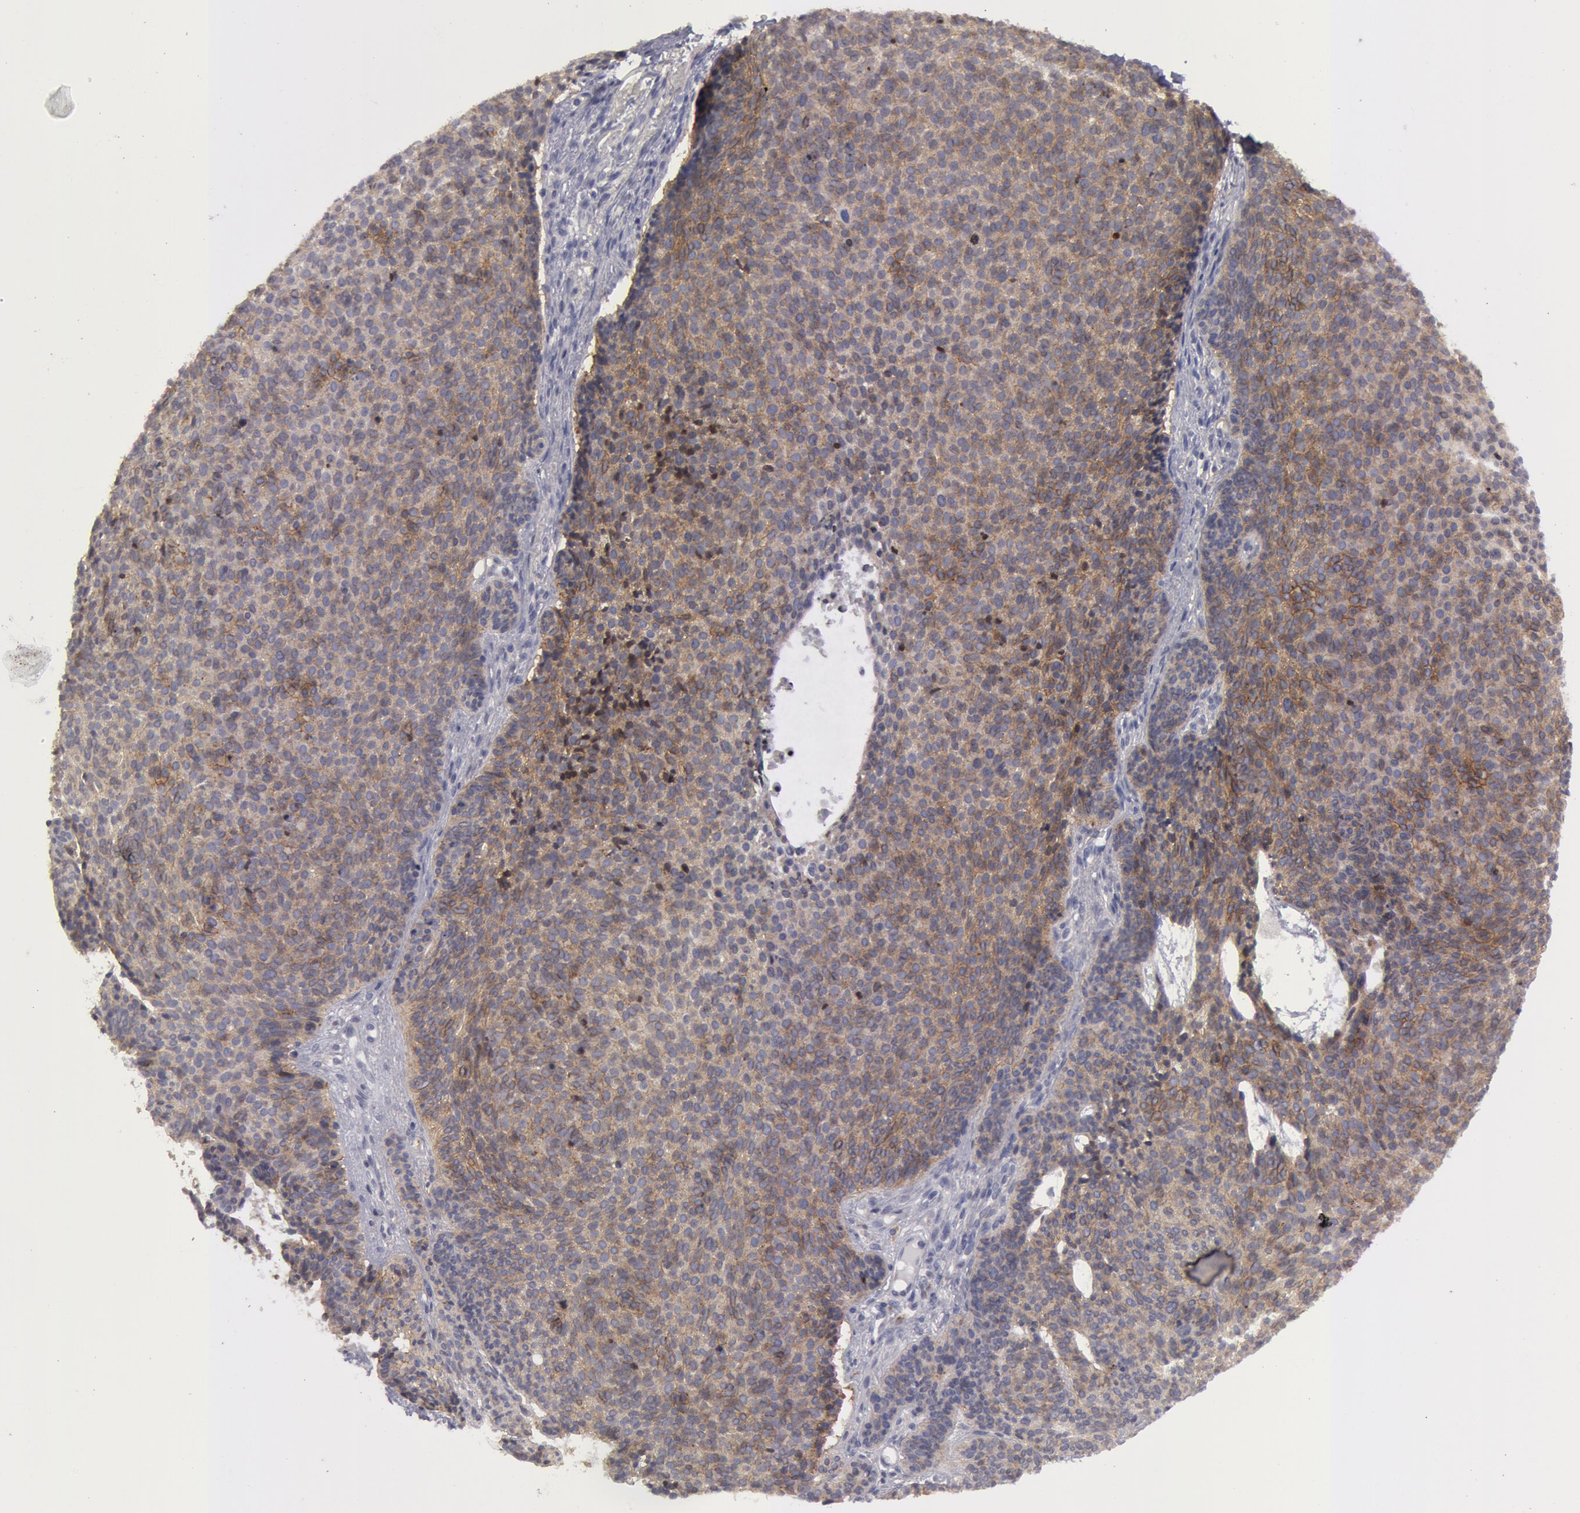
{"staining": {"intensity": "weak", "quantity": "25%-75%", "location": "cytoplasmic/membranous"}, "tissue": "skin cancer", "cell_type": "Tumor cells", "image_type": "cancer", "snomed": [{"axis": "morphology", "description": "Basal cell carcinoma"}, {"axis": "topography", "description": "Skin"}], "caption": "Immunohistochemical staining of skin cancer demonstrates low levels of weak cytoplasmic/membranous expression in approximately 25%-75% of tumor cells.", "gene": "ERBB2", "patient": {"sex": "male", "age": 84}}